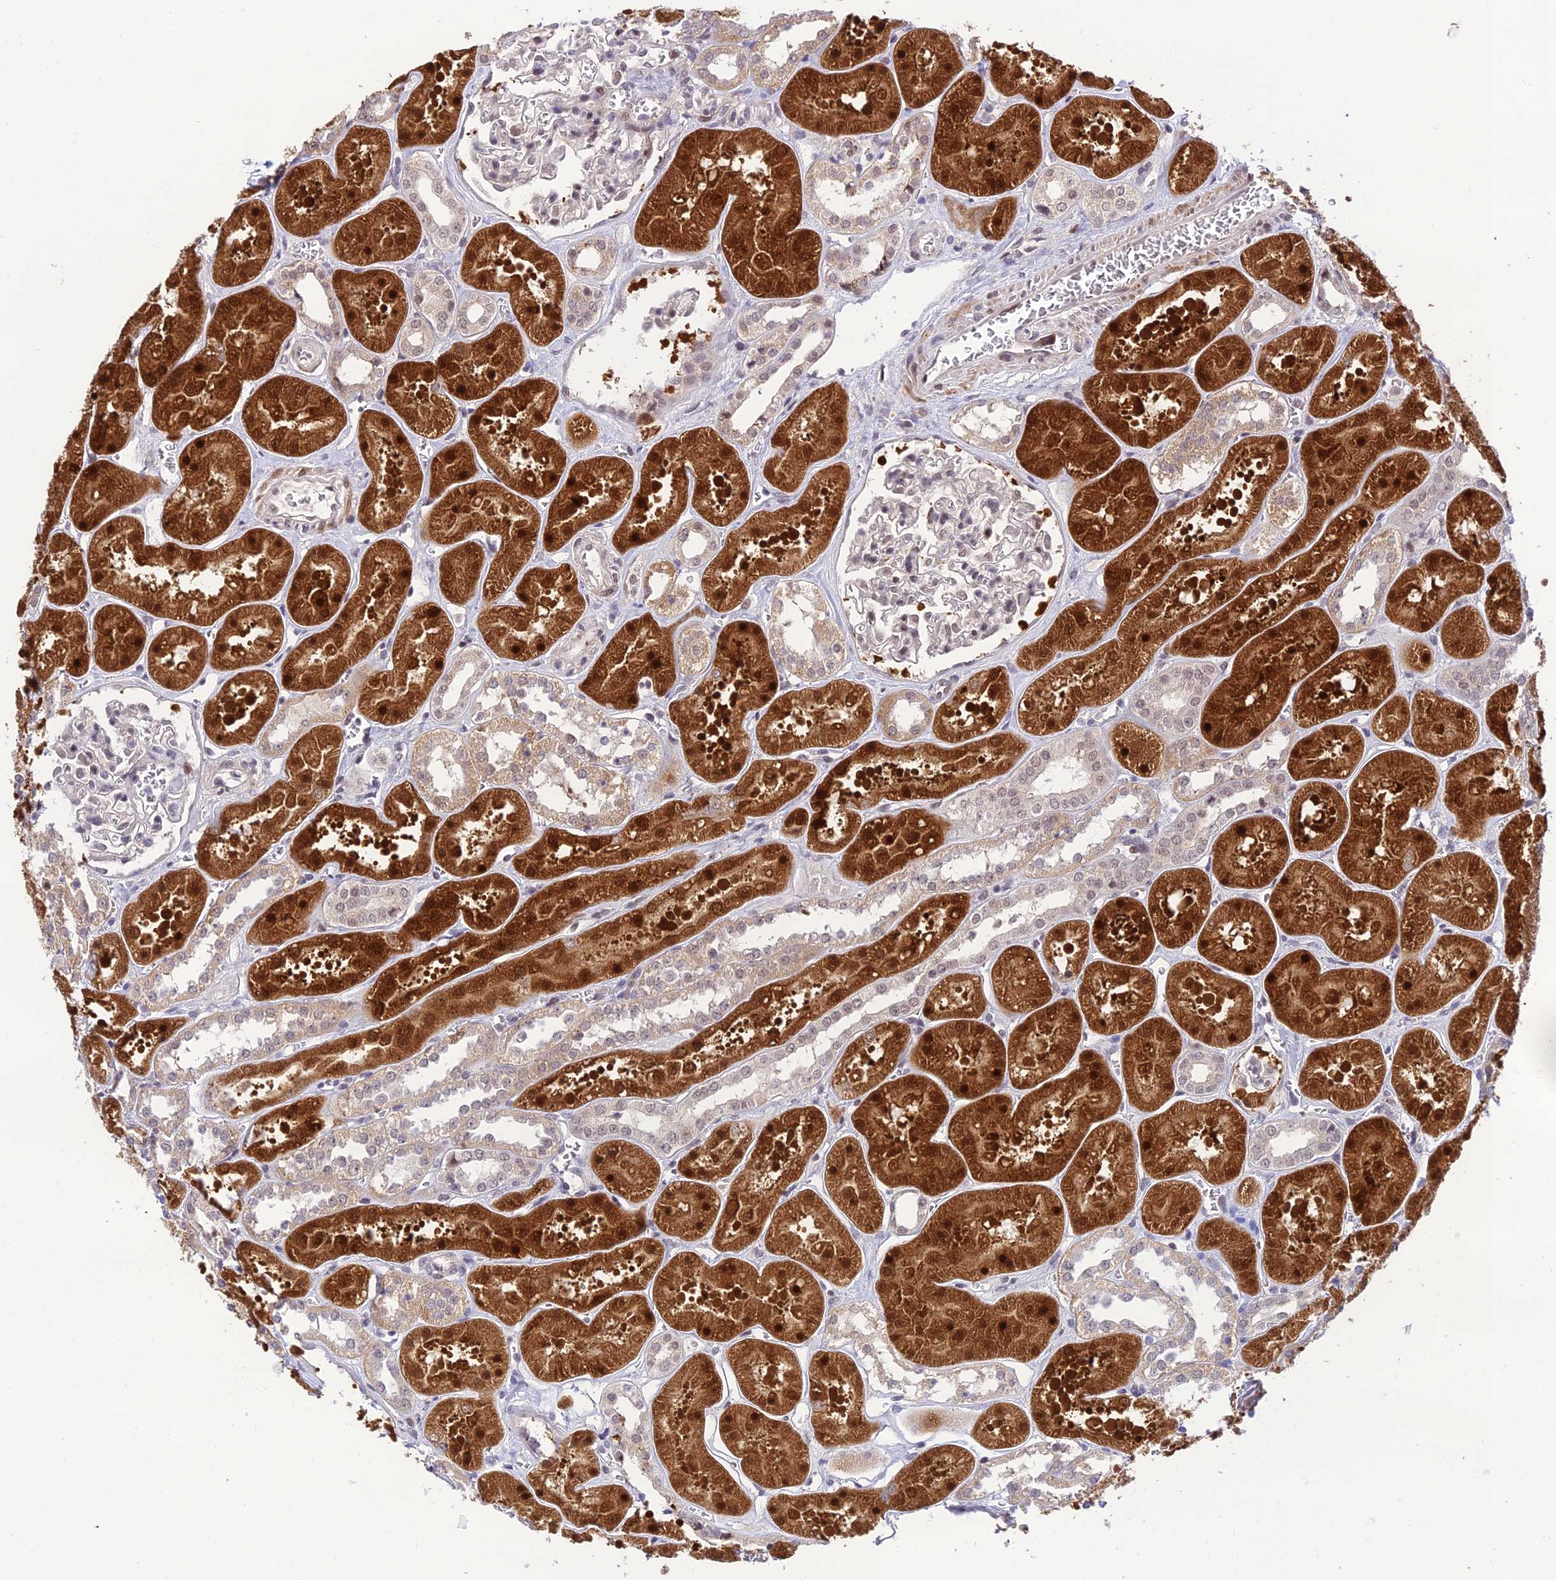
{"staining": {"intensity": "weak", "quantity": "<25%", "location": "nuclear"}, "tissue": "kidney", "cell_type": "Cells in glomeruli", "image_type": "normal", "snomed": [{"axis": "morphology", "description": "Normal tissue, NOS"}, {"axis": "topography", "description": "Kidney"}], "caption": "High magnification brightfield microscopy of unremarkable kidney stained with DAB (3,3'-diaminobenzidine) (brown) and counterstained with hematoxylin (blue): cells in glomeruli show no significant staining. The staining is performed using DAB brown chromogen with nuclei counter-stained in using hematoxylin.", "gene": "ASPDH", "patient": {"sex": "female", "age": 41}}